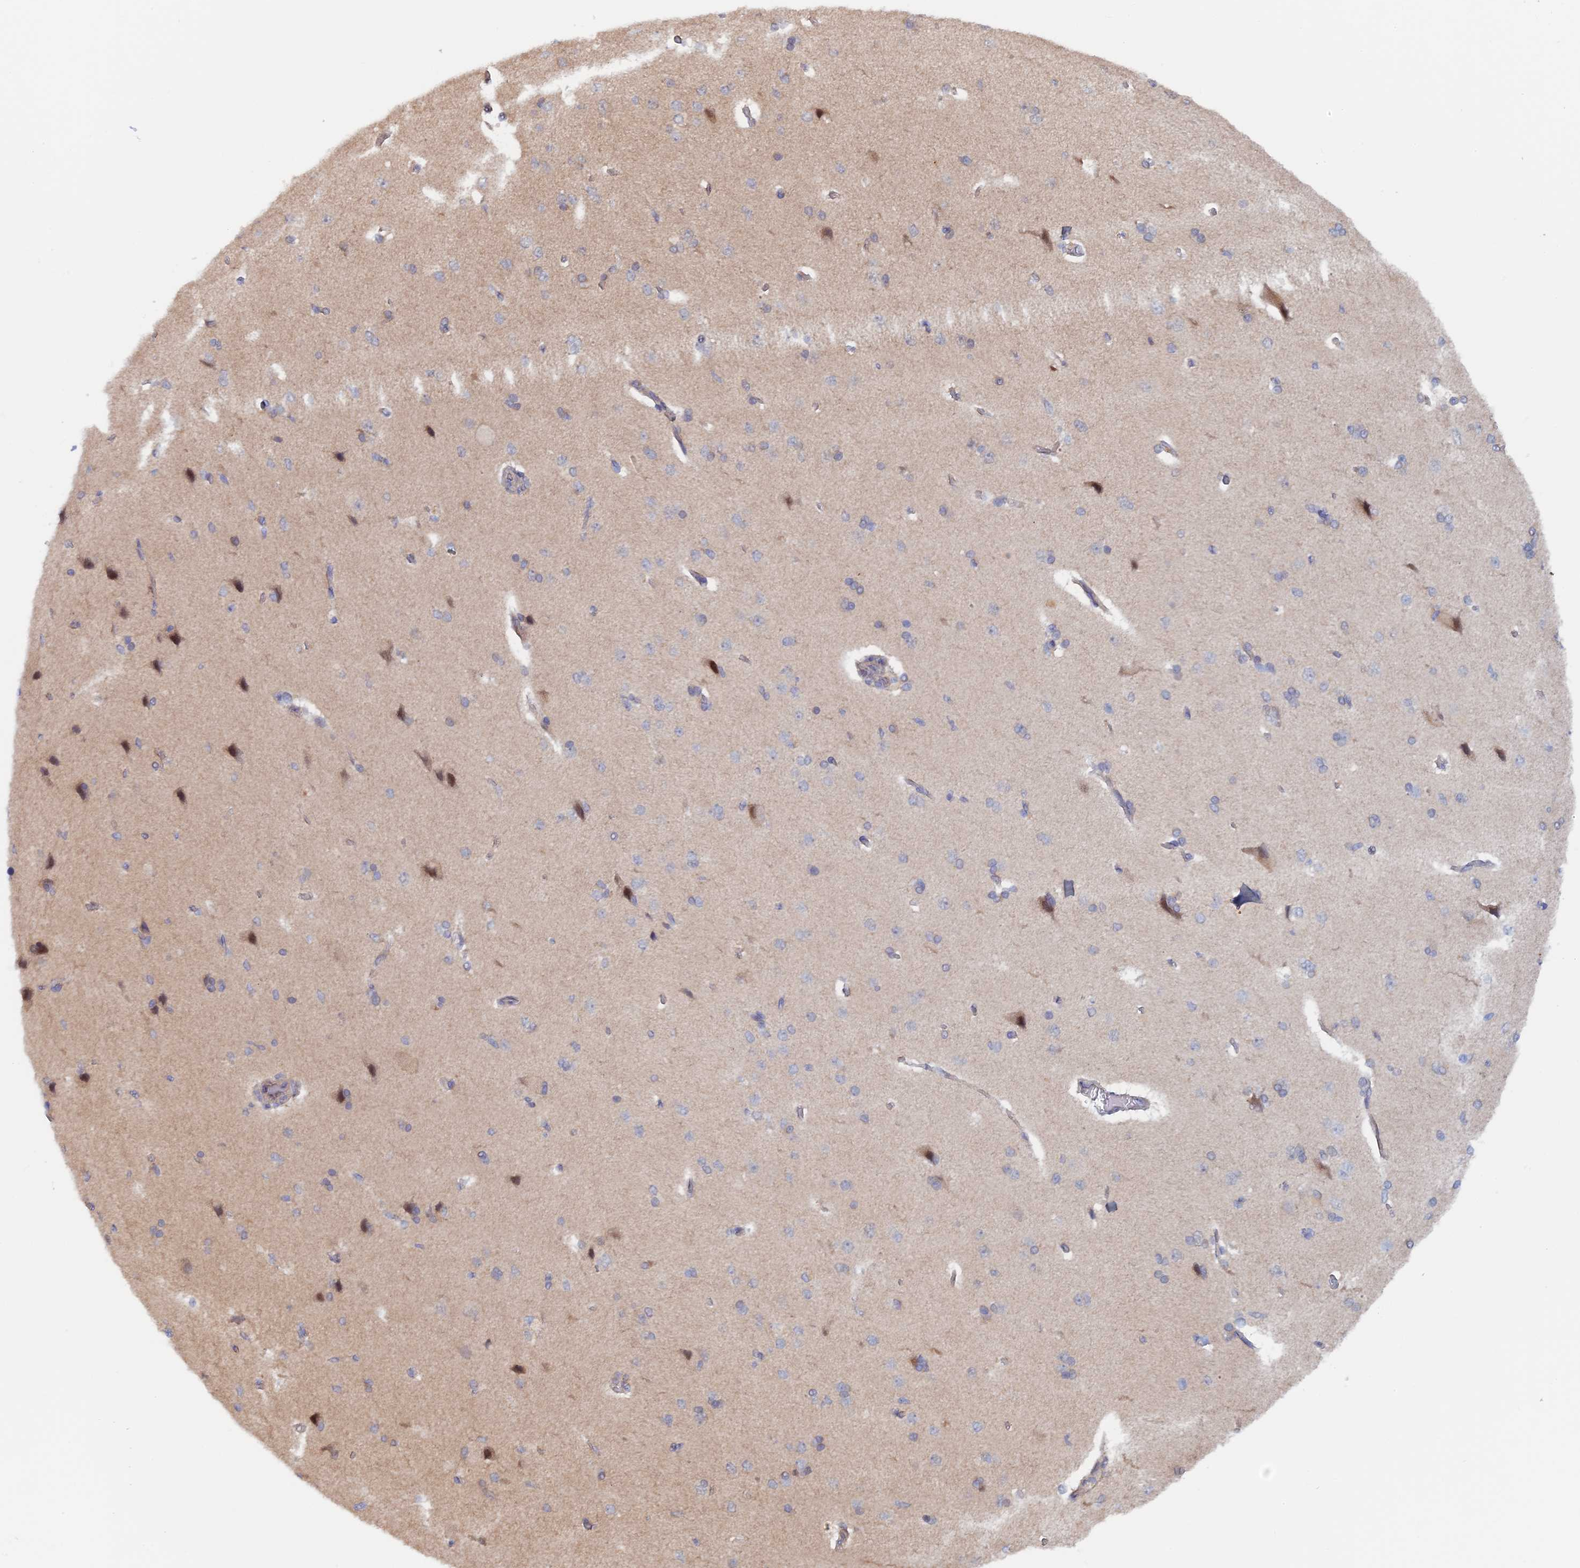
{"staining": {"intensity": "negative", "quantity": "none", "location": "none"}, "tissue": "cerebral cortex", "cell_type": "Endothelial cells", "image_type": "normal", "snomed": [{"axis": "morphology", "description": "Normal tissue, NOS"}, {"axis": "topography", "description": "Cerebral cortex"}], "caption": "High power microscopy photomicrograph of an IHC image of normal cerebral cortex, revealing no significant staining in endothelial cells.", "gene": "ELOVL6", "patient": {"sex": "male", "age": 62}}